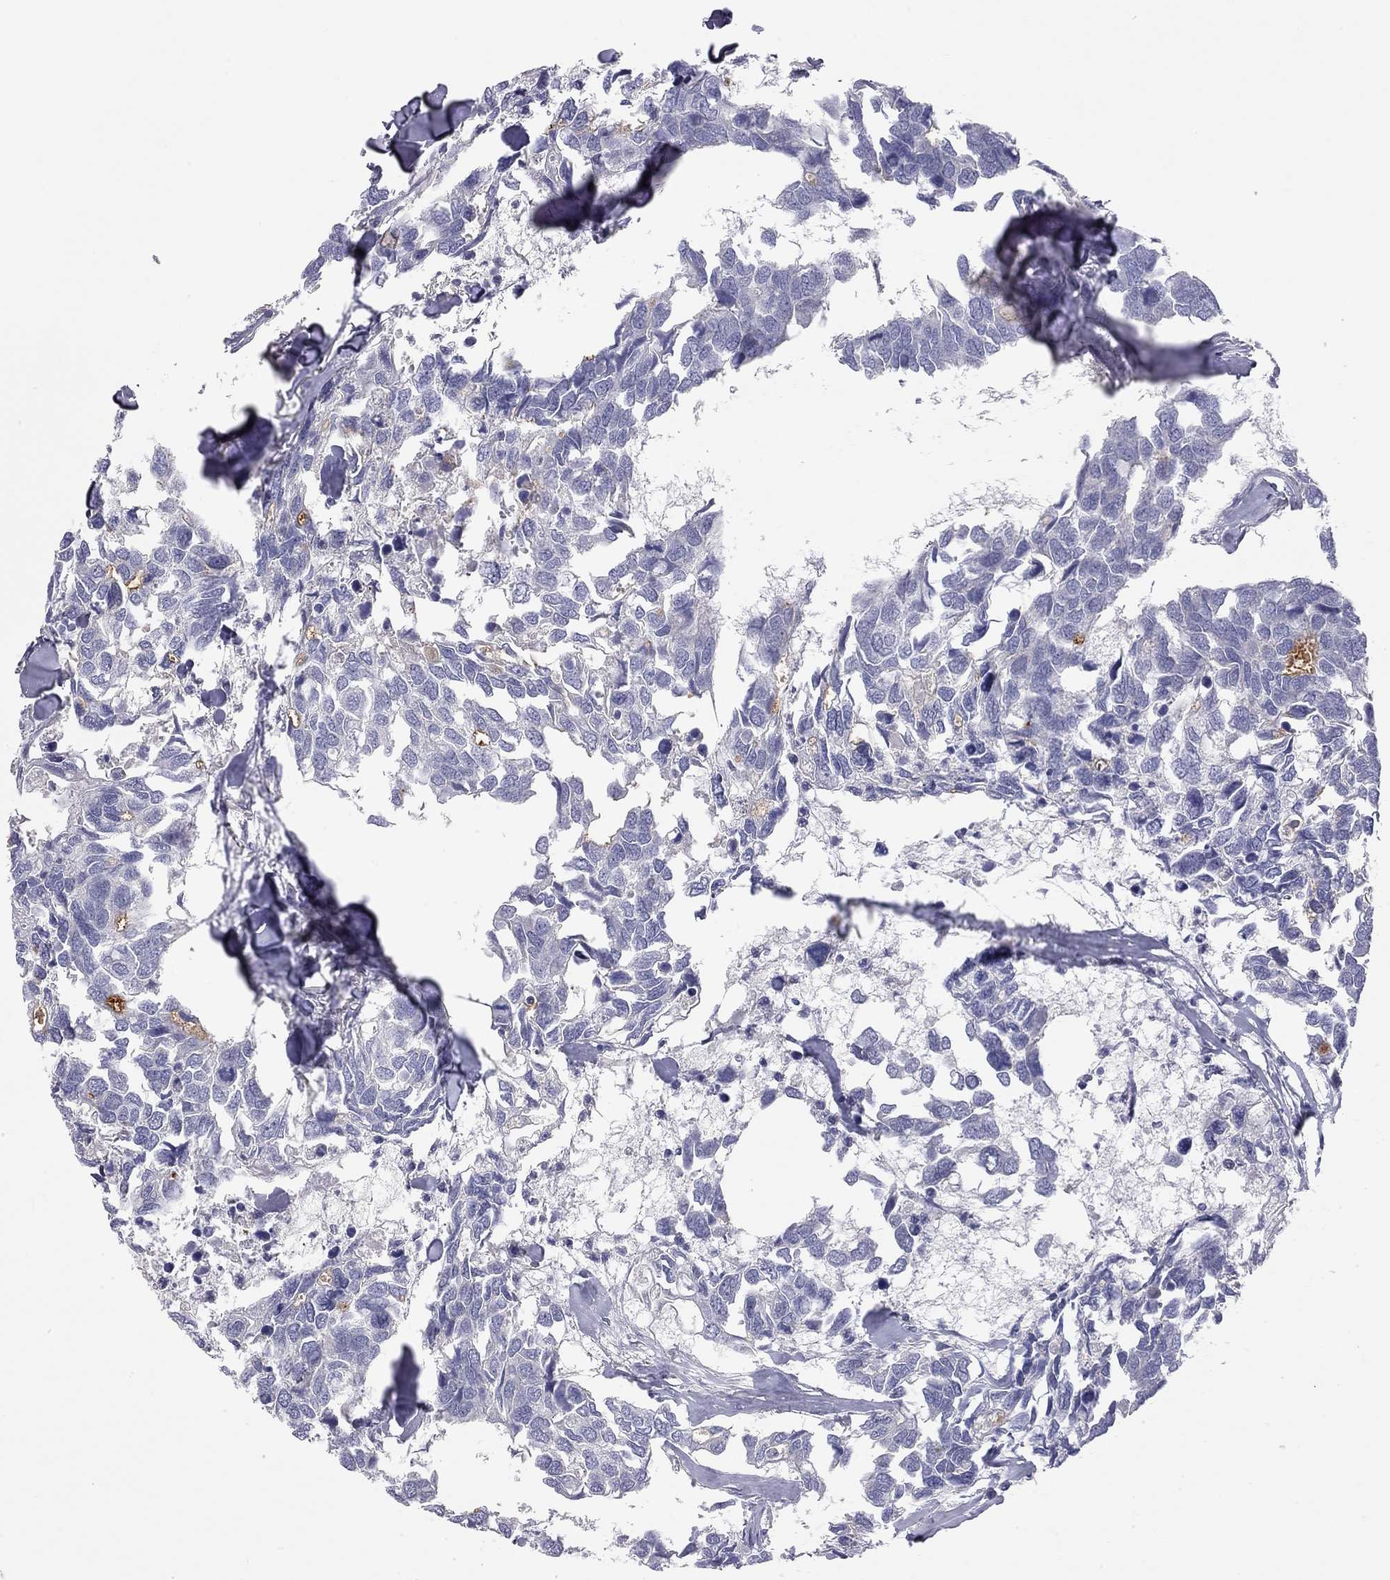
{"staining": {"intensity": "negative", "quantity": "none", "location": "none"}, "tissue": "breast cancer", "cell_type": "Tumor cells", "image_type": "cancer", "snomed": [{"axis": "morphology", "description": "Duct carcinoma"}, {"axis": "topography", "description": "Breast"}], "caption": "Immunohistochemistry histopathology image of neoplastic tissue: human breast cancer stained with DAB shows no significant protein positivity in tumor cells.", "gene": "GPRC5B", "patient": {"sex": "female", "age": 83}}